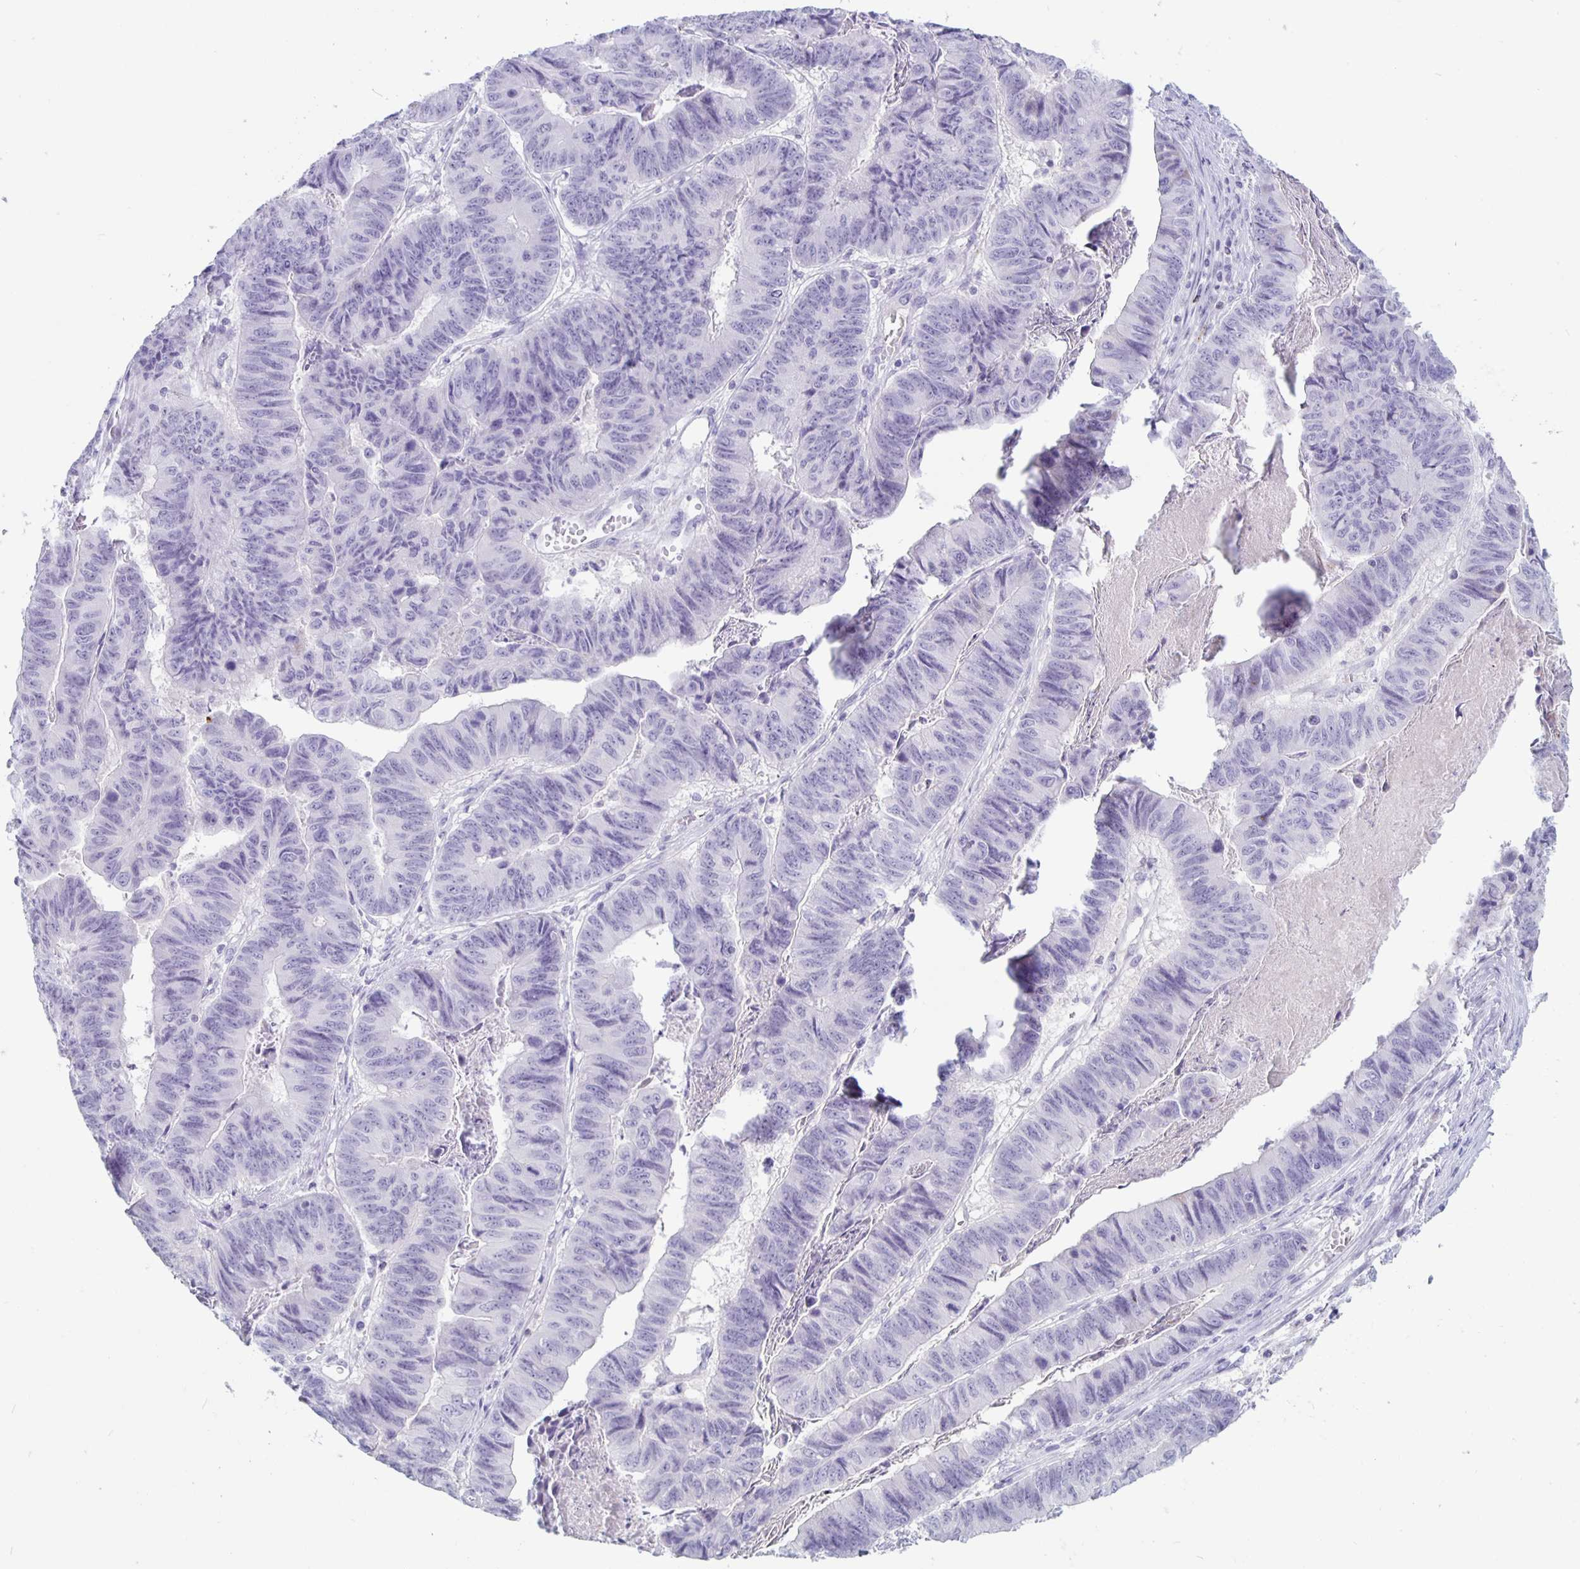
{"staining": {"intensity": "negative", "quantity": "none", "location": "none"}, "tissue": "stomach cancer", "cell_type": "Tumor cells", "image_type": "cancer", "snomed": [{"axis": "morphology", "description": "Adenocarcinoma, NOS"}, {"axis": "topography", "description": "Stomach, lower"}], "caption": "An image of stomach adenocarcinoma stained for a protein exhibits no brown staining in tumor cells.", "gene": "GZMK", "patient": {"sex": "male", "age": 77}}